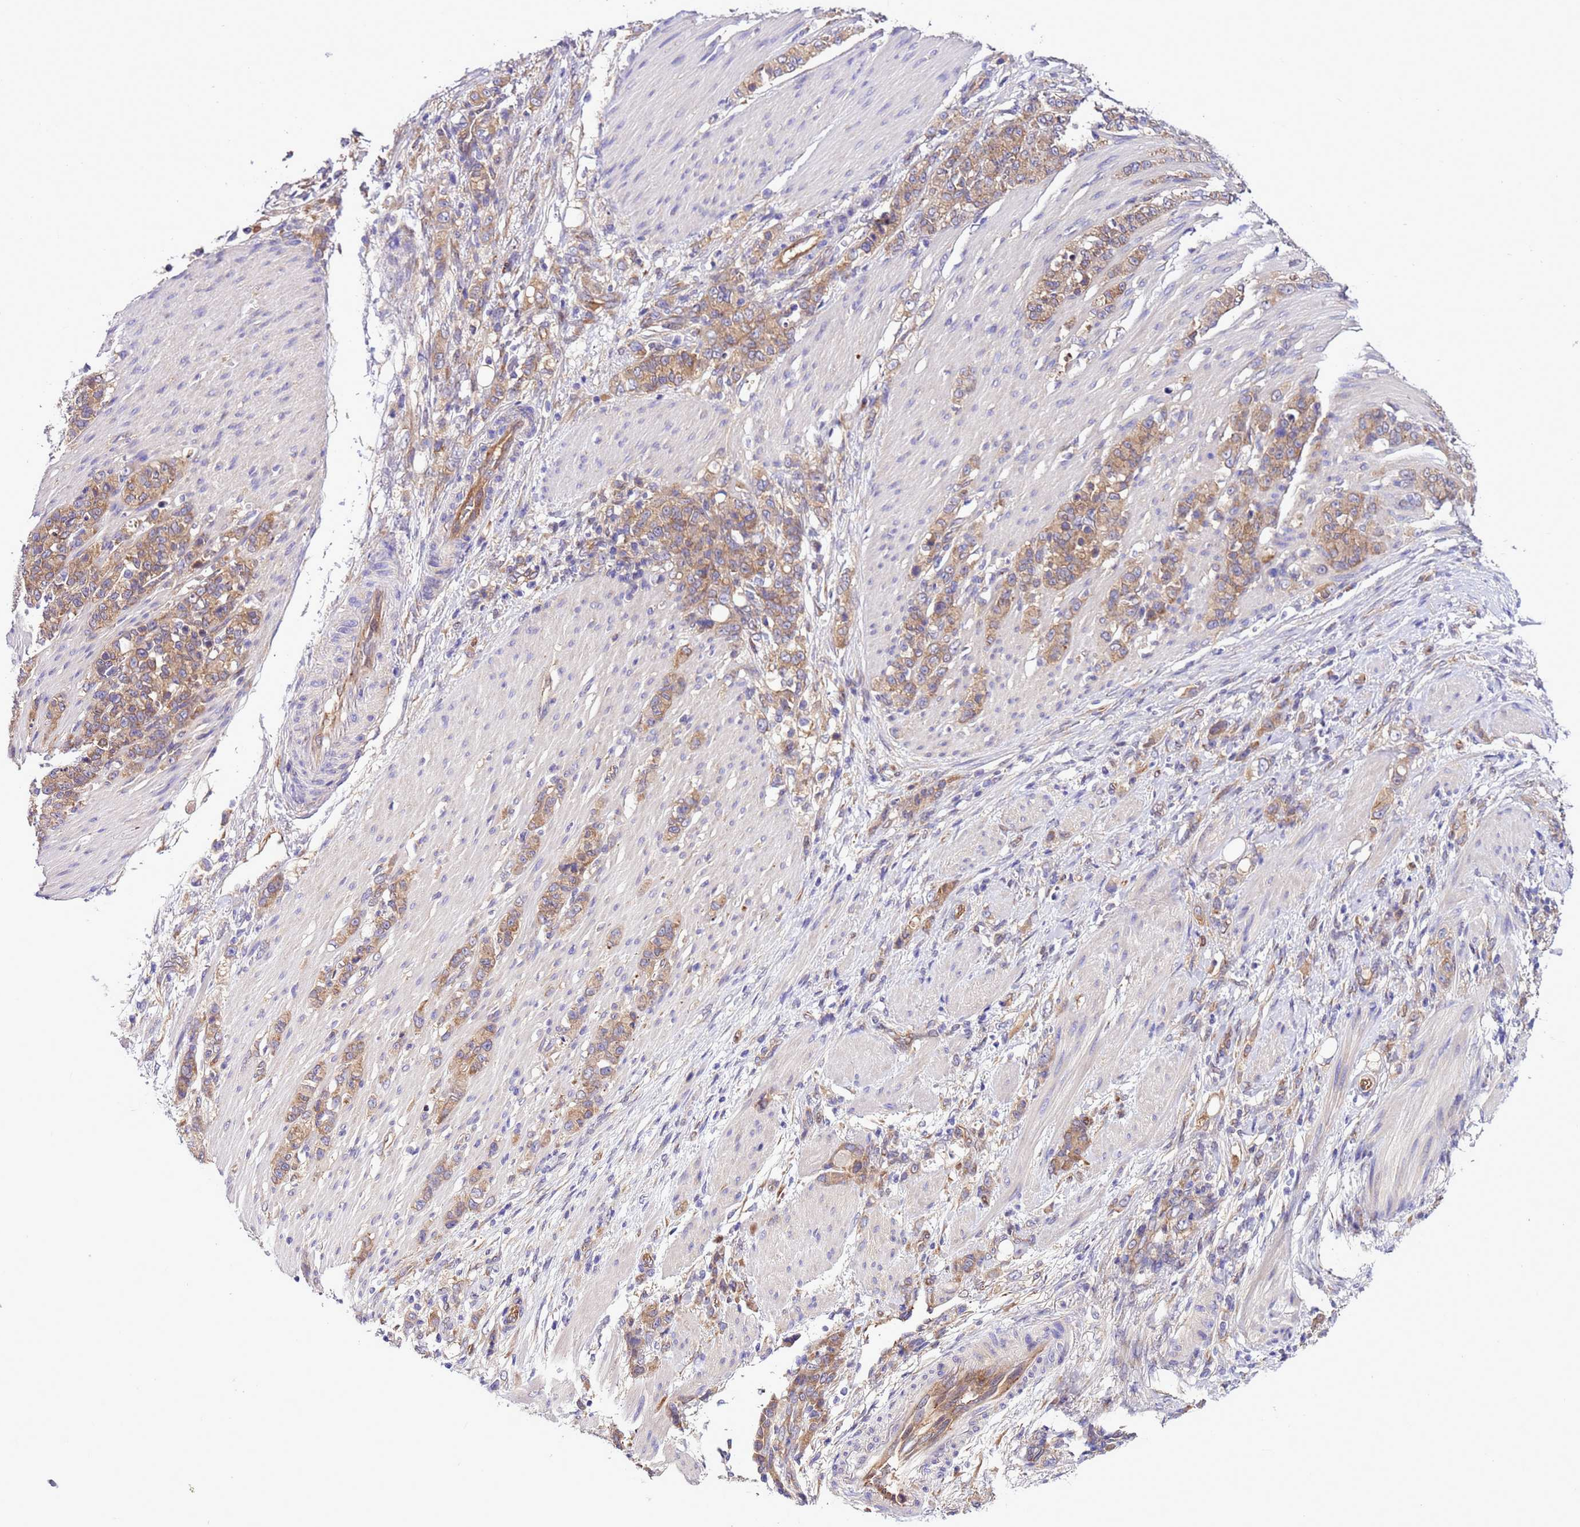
{"staining": {"intensity": "moderate", "quantity": ">75%", "location": "cytoplasmic/membranous"}, "tissue": "stomach cancer", "cell_type": "Tumor cells", "image_type": "cancer", "snomed": [{"axis": "morphology", "description": "Adenocarcinoma, NOS"}, {"axis": "topography", "description": "Stomach"}], "caption": "Brown immunohistochemical staining in stomach cancer (adenocarcinoma) displays moderate cytoplasmic/membranous expression in about >75% of tumor cells. The protein is stained brown, and the nuclei are stained in blue (DAB IHC with brightfield microscopy, high magnification).", "gene": "RABEP2", "patient": {"sex": "female", "age": 79}}